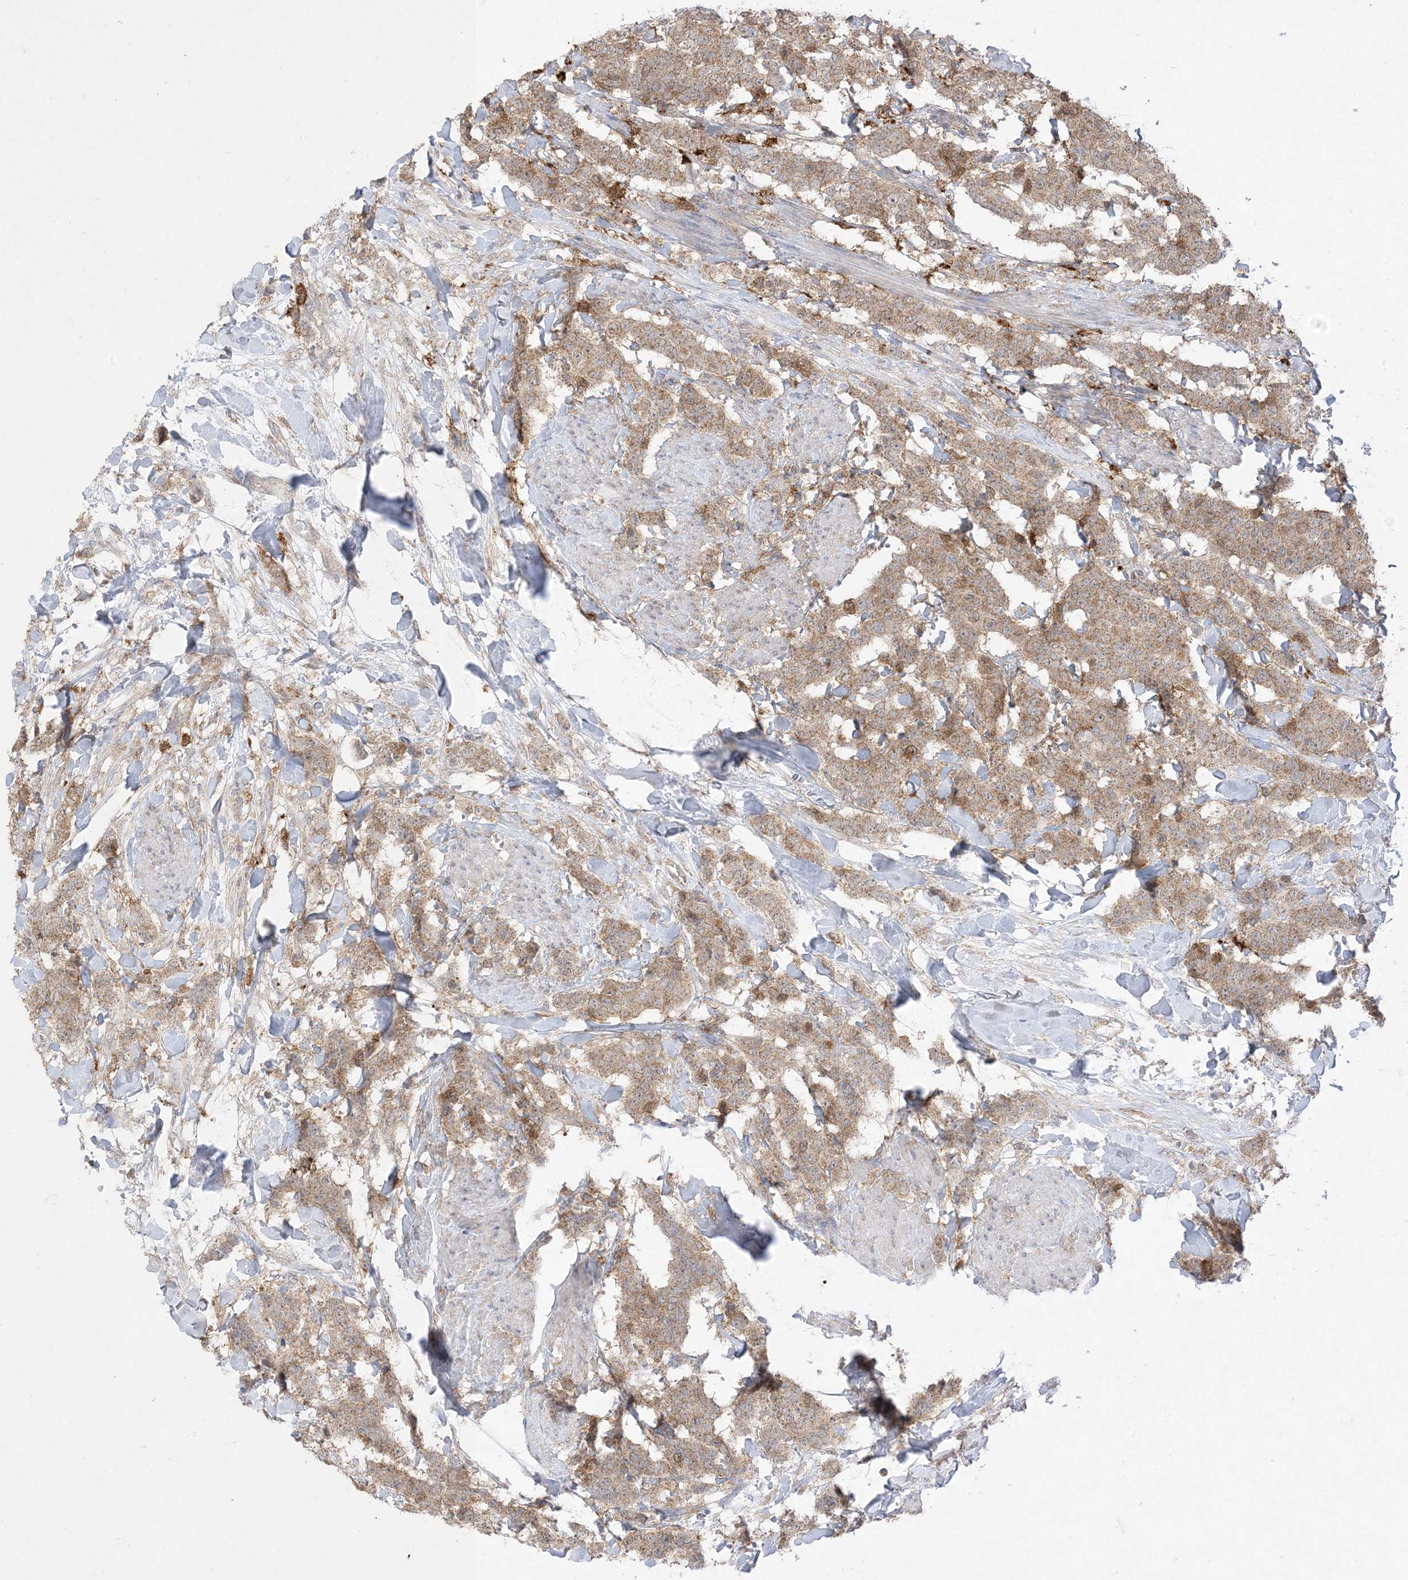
{"staining": {"intensity": "moderate", "quantity": ">75%", "location": "cytoplasmic/membranous"}, "tissue": "breast cancer", "cell_type": "Tumor cells", "image_type": "cancer", "snomed": [{"axis": "morphology", "description": "Duct carcinoma"}, {"axis": "topography", "description": "Breast"}], "caption": "Protein expression by immunohistochemistry (IHC) exhibits moderate cytoplasmic/membranous positivity in approximately >75% of tumor cells in infiltrating ductal carcinoma (breast). (DAB = brown stain, brightfield microscopy at high magnification).", "gene": "UBE2C", "patient": {"sex": "female", "age": 40}}